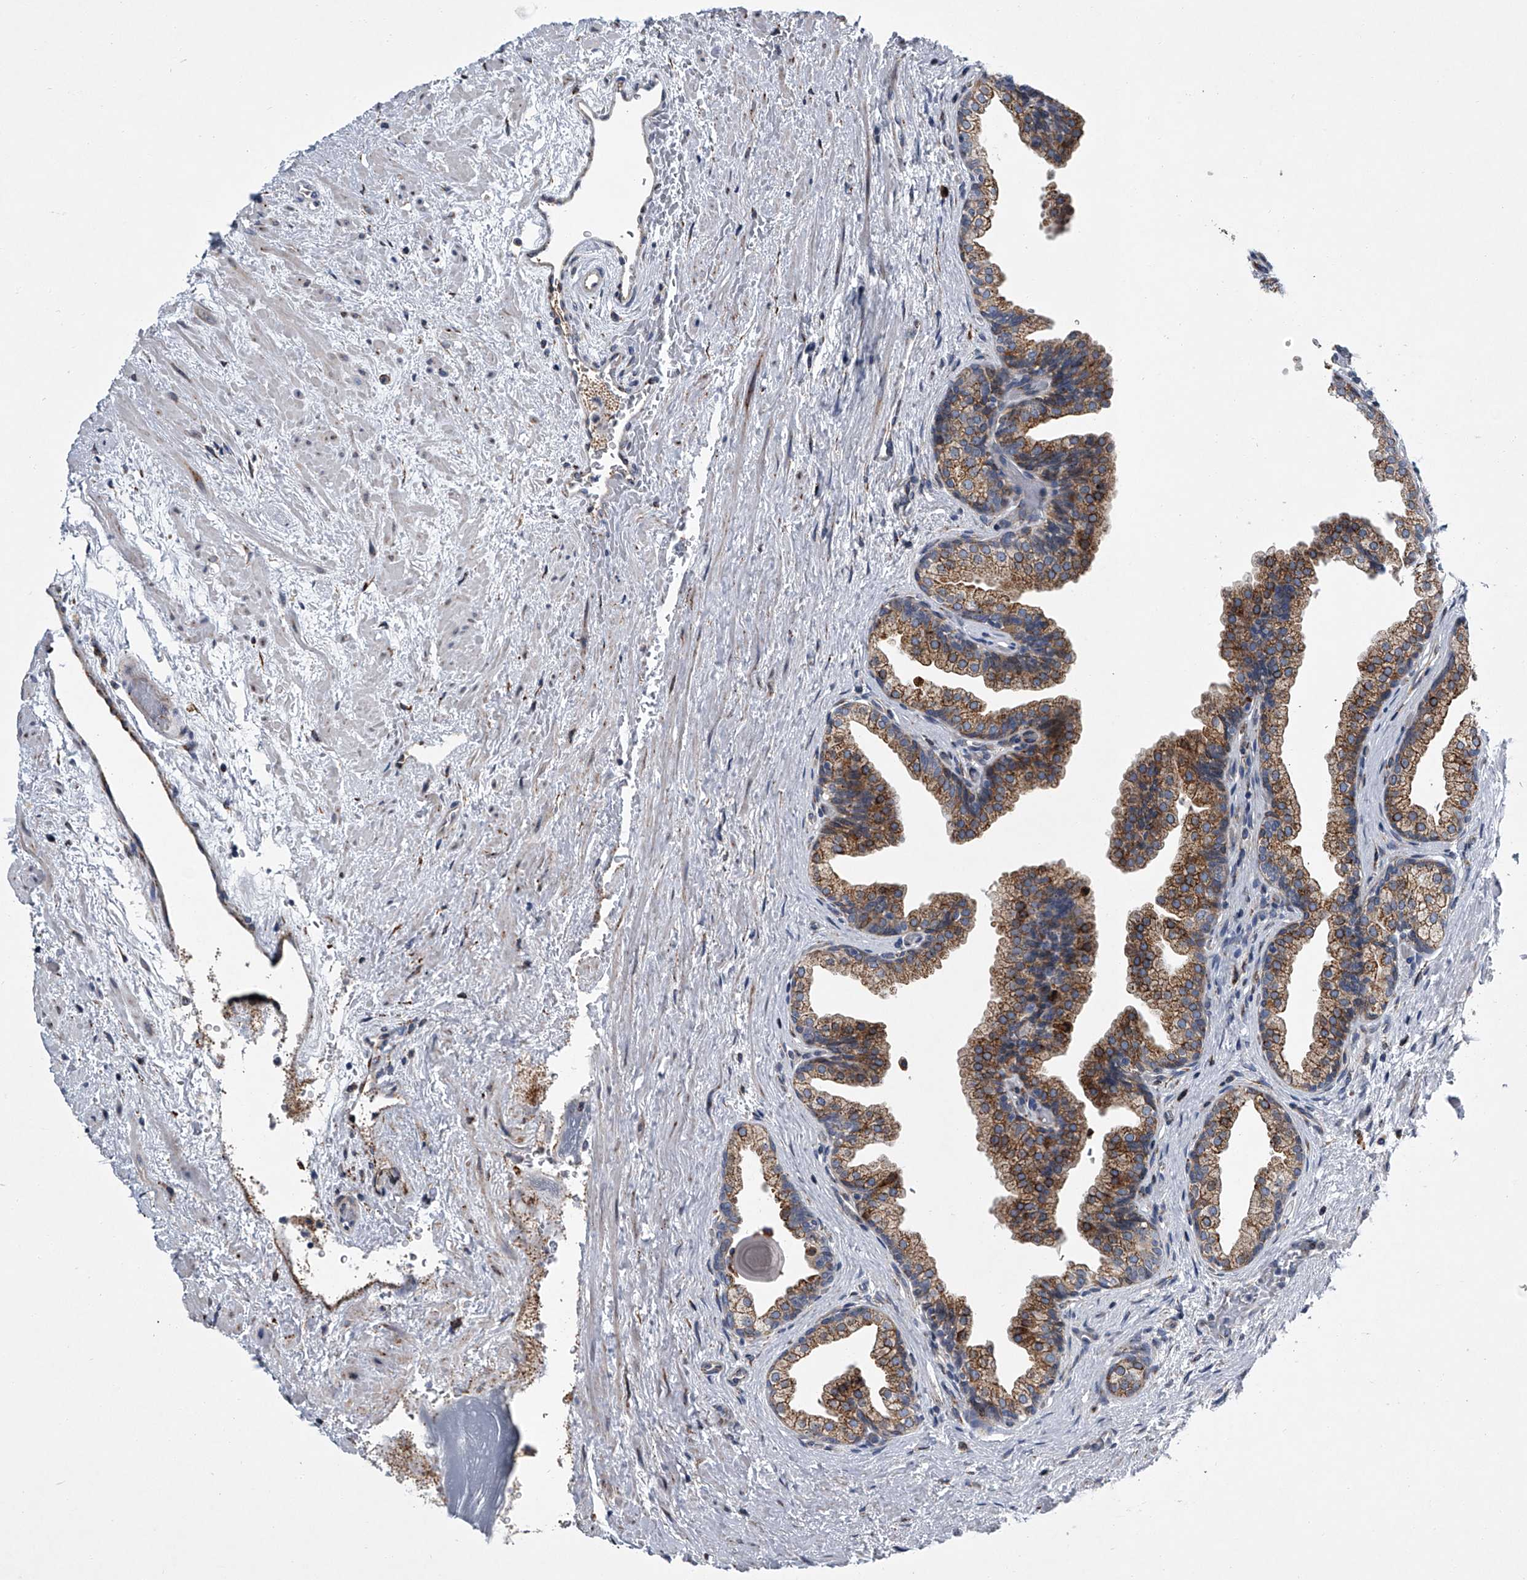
{"staining": {"intensity": "moderate", "quantity": ">75%", "location": "cytoplasmic/membranous"}, "tissue": "prostate", "cell_type": "Glandular cells", "image_type": "normal", "snomed": [{"axis": "morphology", "description": "Normal tissue, NOS"}, {"axis": "topography", "description": "Prostate"}], "caption": "Immunohistochemical staining of unremarkable prostate demonstrates >75% levels of moderate cytoplasmic/membranous protein staining in about >75% of glandular cells.", "gene": "TMEM63C", "patient": {"sex": "male", "age": 48}}